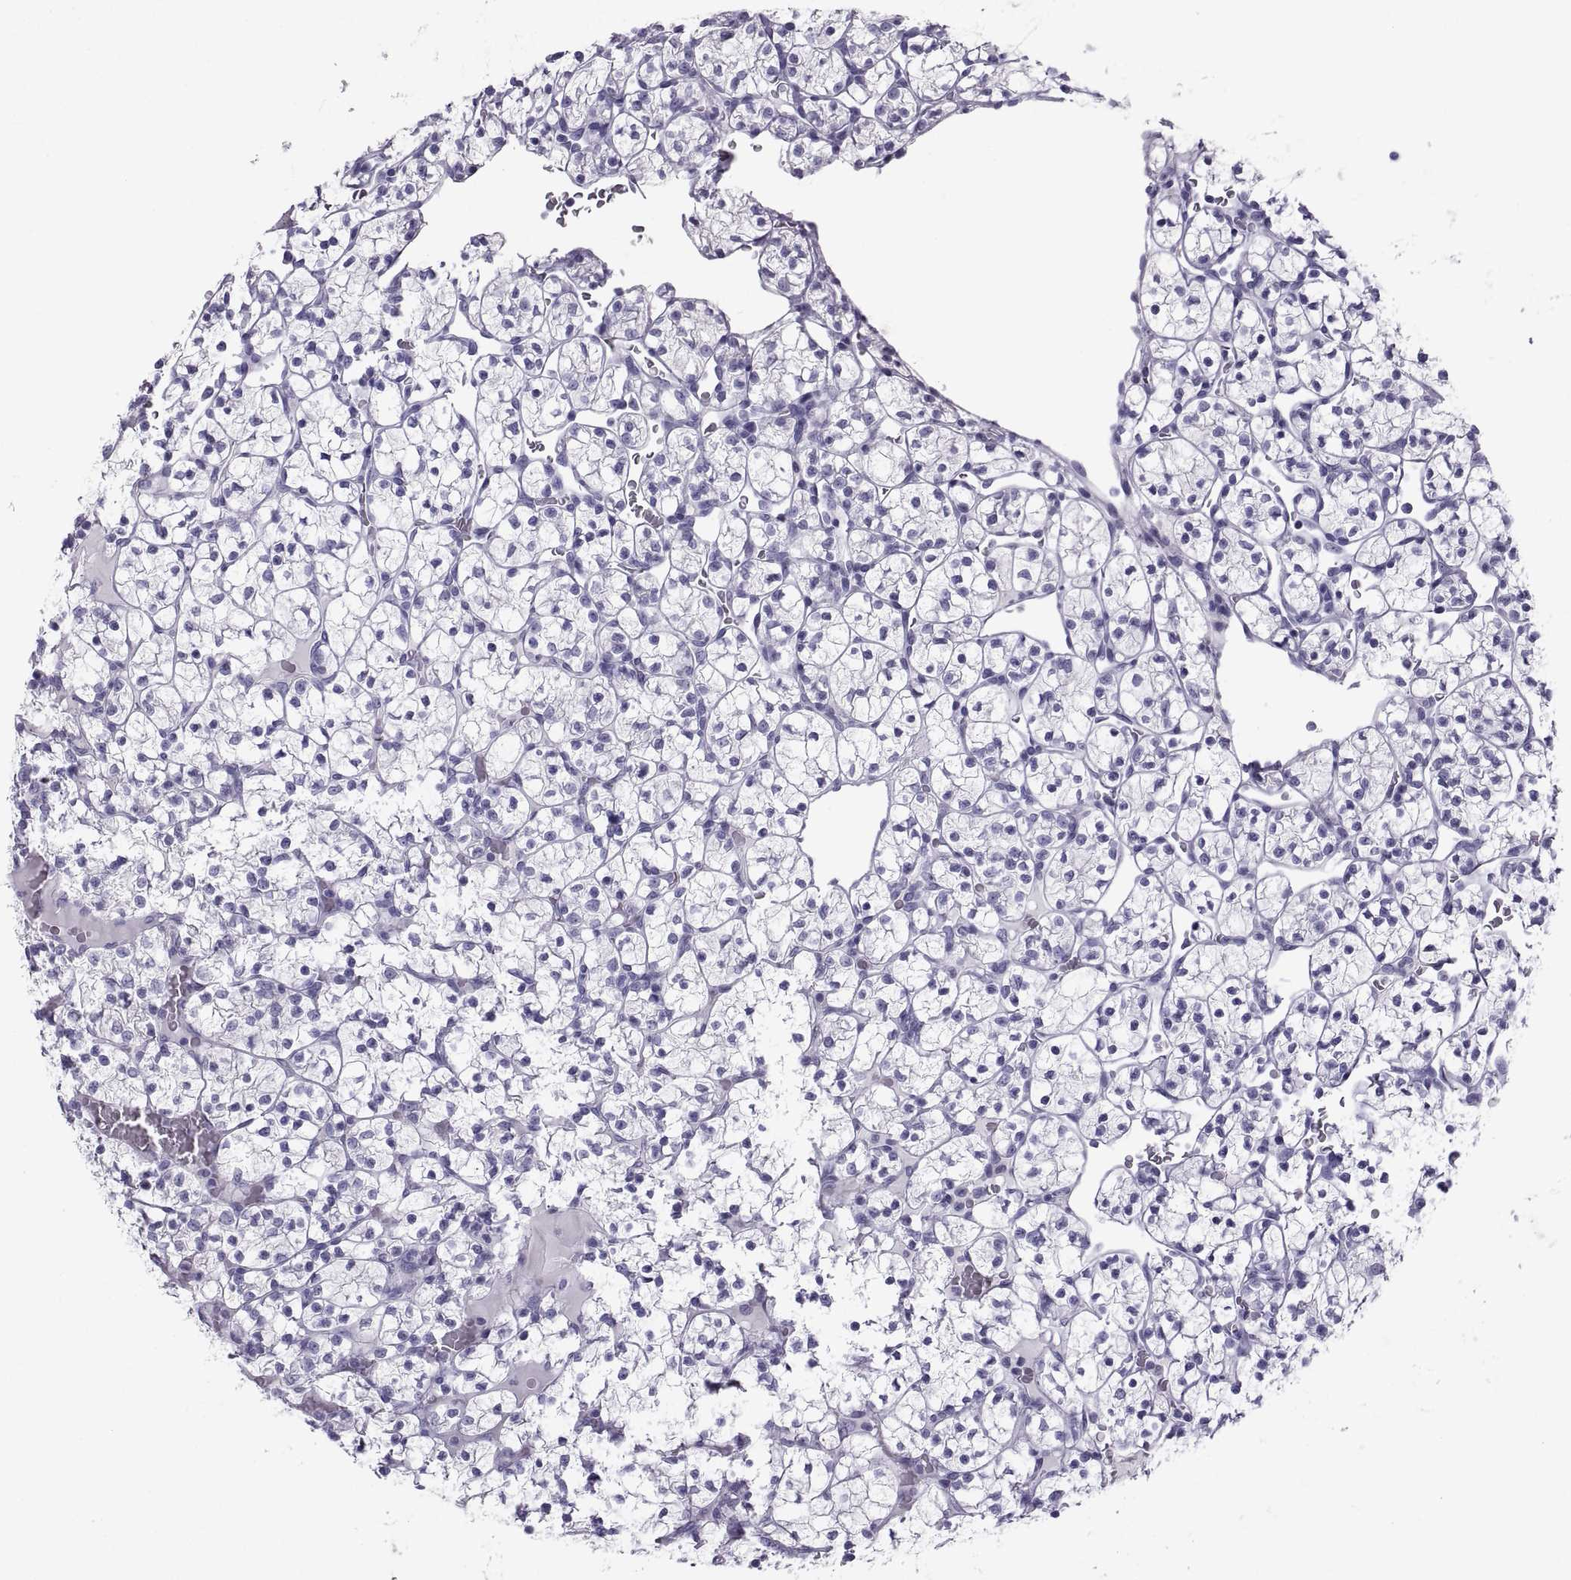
{"staining": {"intensity": "negative", "quantity": "none", "location": "none"}, "tissue": "renal cancer", "cell_type": "Tumor cells", "image_type": "cancer", "snomed": [{"axis": "morphology", "description": "Adenocarcinoma, NOS"}, {"axis": "topography", "description": "Kidney"}], "caption": "This is a micrograph of immunohistochemistry staining of renal cancer (adenocarcinoma), which shows no staining in tumor cells.", "gene": "PCSK1N", "patient": {"sex": "female", "age": 89}}